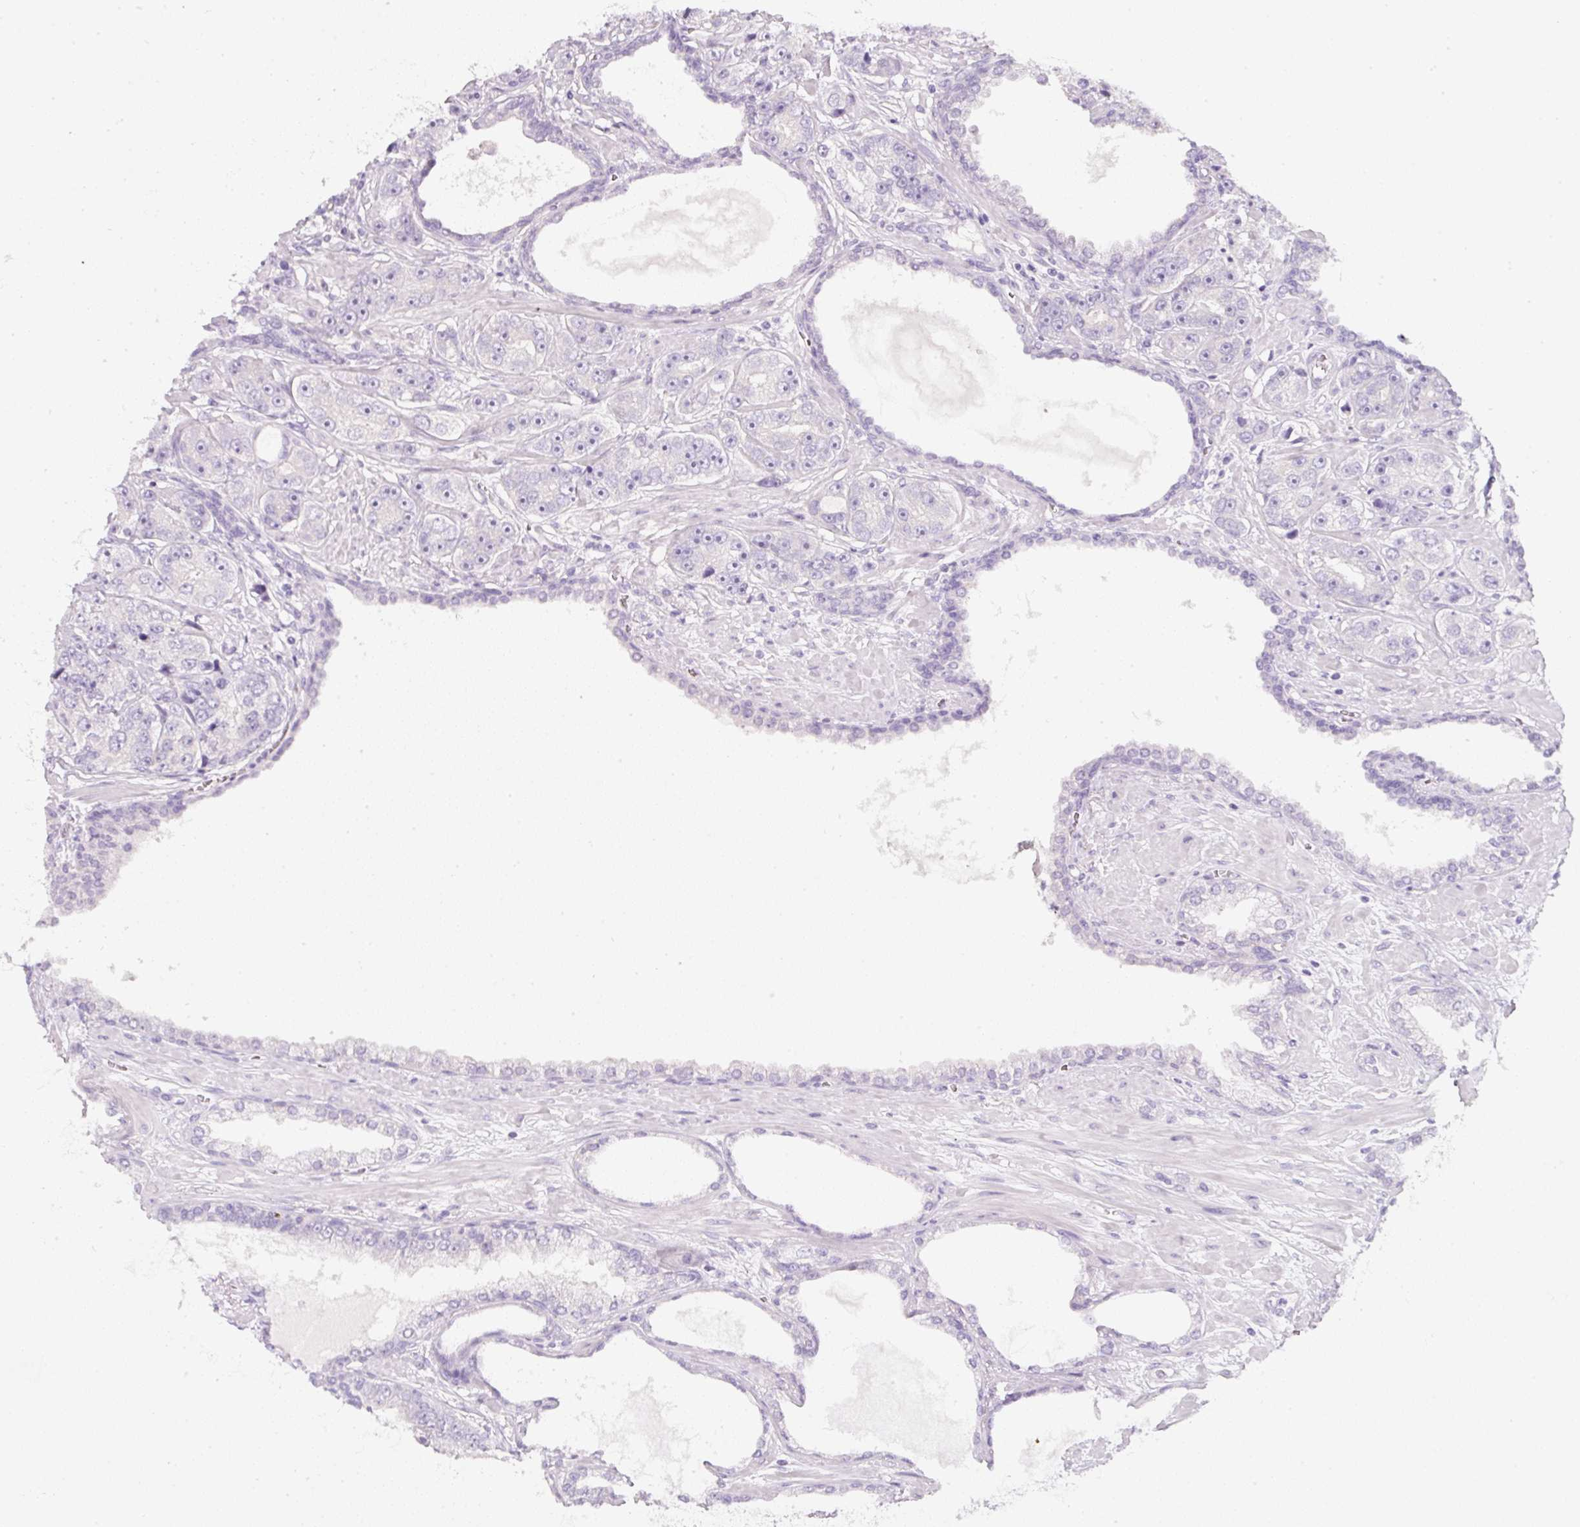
{"staining": {"intensity": "negative", "quantity": "none", "location": "none"}, "tissue": "prostate cancer", "cell_type": "Tumor cells", "image_type": "cancer", "snomed": [{"axis": "morphology", "description": "Adenocarcinoma, High grade"}, {"axis": "topography", "description": "Prostate"}], "caption": "Immunohistochemistry image of human prostate adenocarcinoma (high-grade) stained for a protein (brown), which exhibits no positivity in tumor cells. (Stains: DAB IHC with hematoxylin counter stain, Microscopy: brightfield microscopy at high magnification).", "gene": "SLC2A2", "patient": {"sex": "male", "age": 71}}